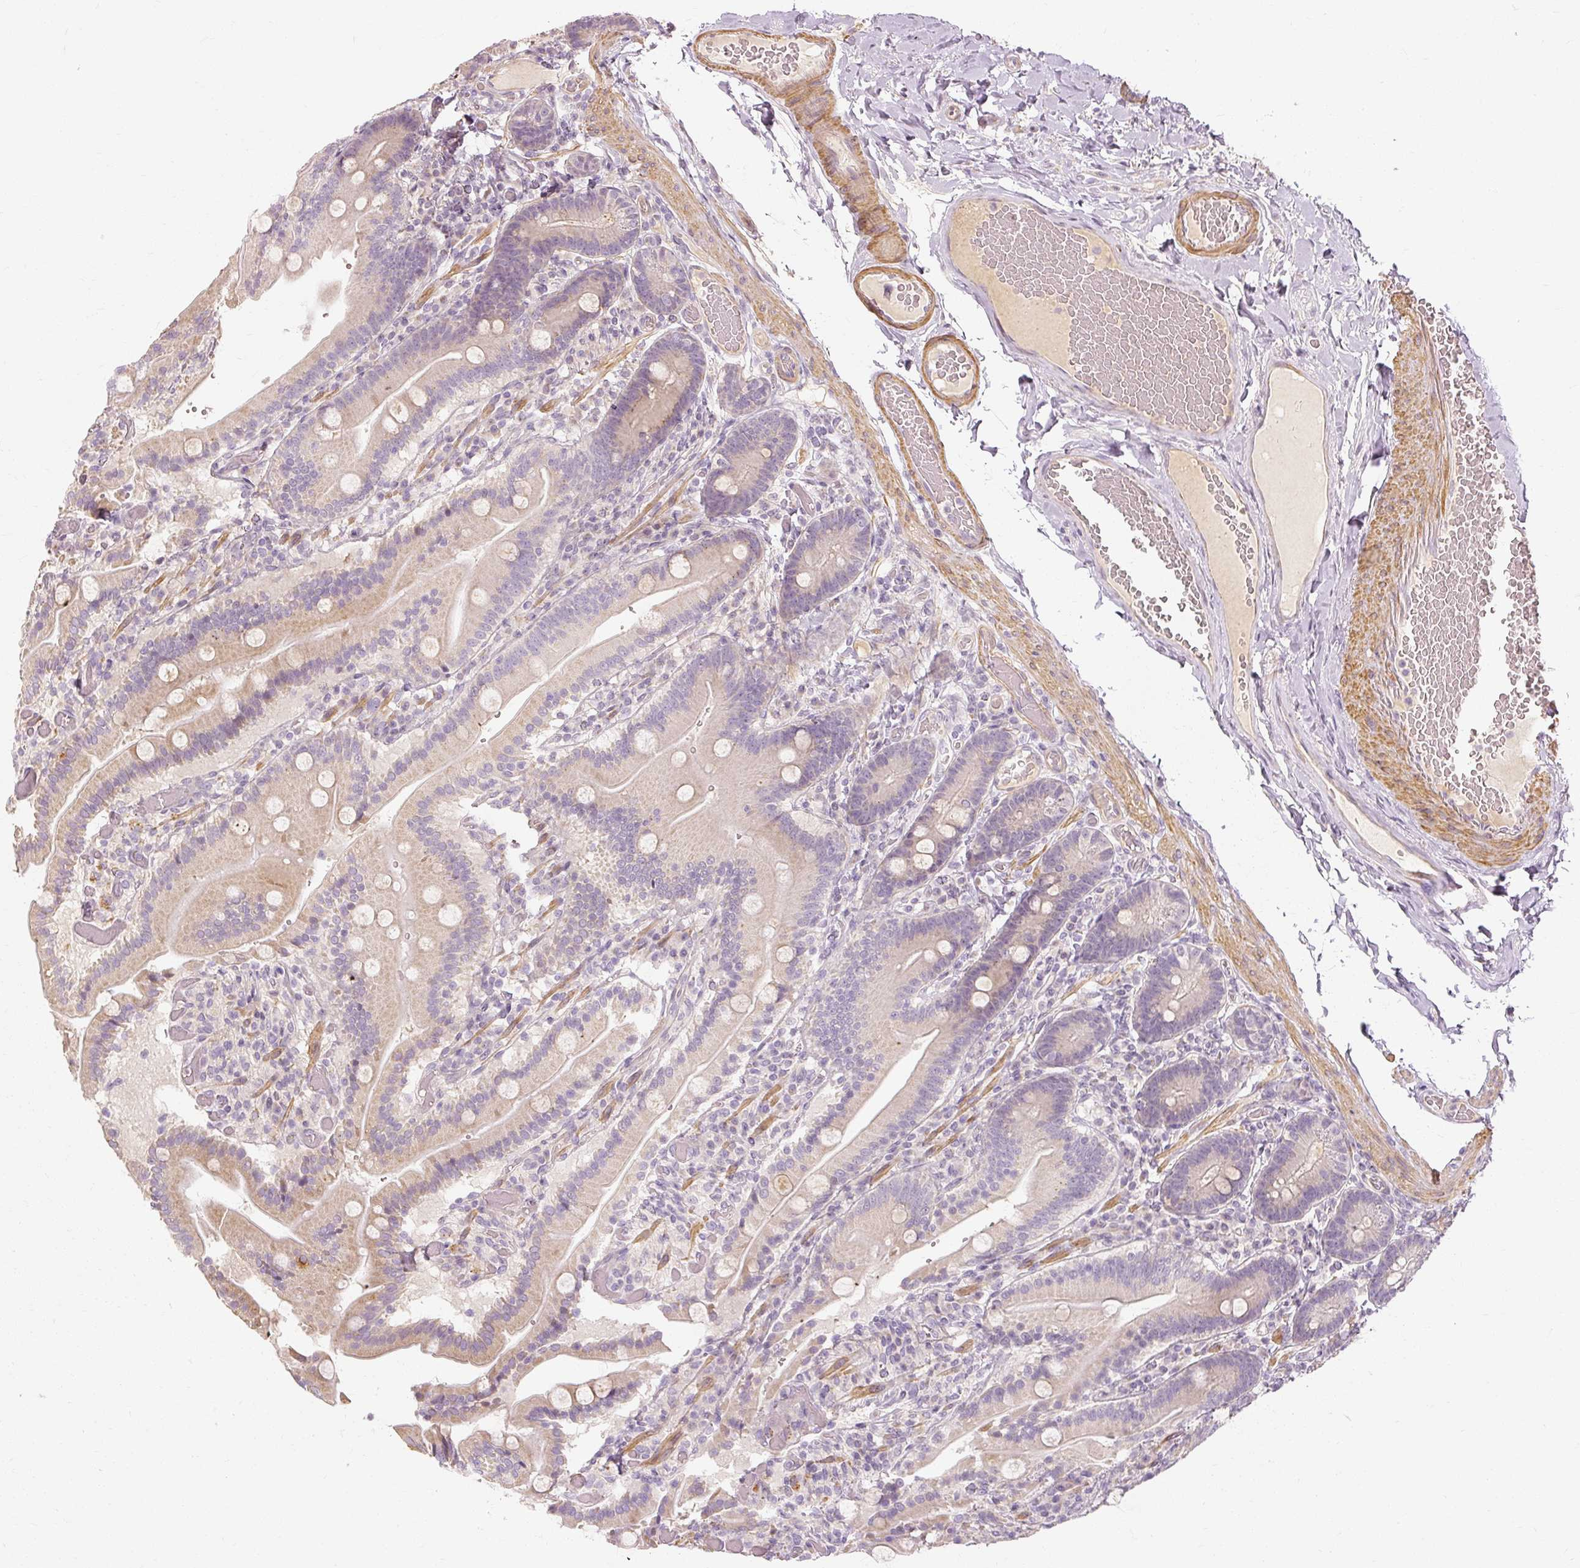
{"staining": {"intensity": "weak", "quantity": "25%-75%", "location": "cytoplasmic/membranous"}, "tissue": "duodenum", "cell_type": "Glandular cells", "image_type": "normal", "snomed": [{"axis": "morphology", "description": "Normal tissue, NOS"}, {"axis": "topography", "description": "Duodenum"}], "caption": "Immunohistochemical staining of unremarkable duodenum exhibits 25%-75% levels of weak cytoplasmic/membranous protein staining in about 25%-75% of glandular cells. Using DAB (3,3'-diaminobenzidine) (brown) and hematoxylin (blue) stains, captured at high magnification using brightfield microscopy.", "gene": "CAPN3", "patient": {"sex": "female", "age": 62}}